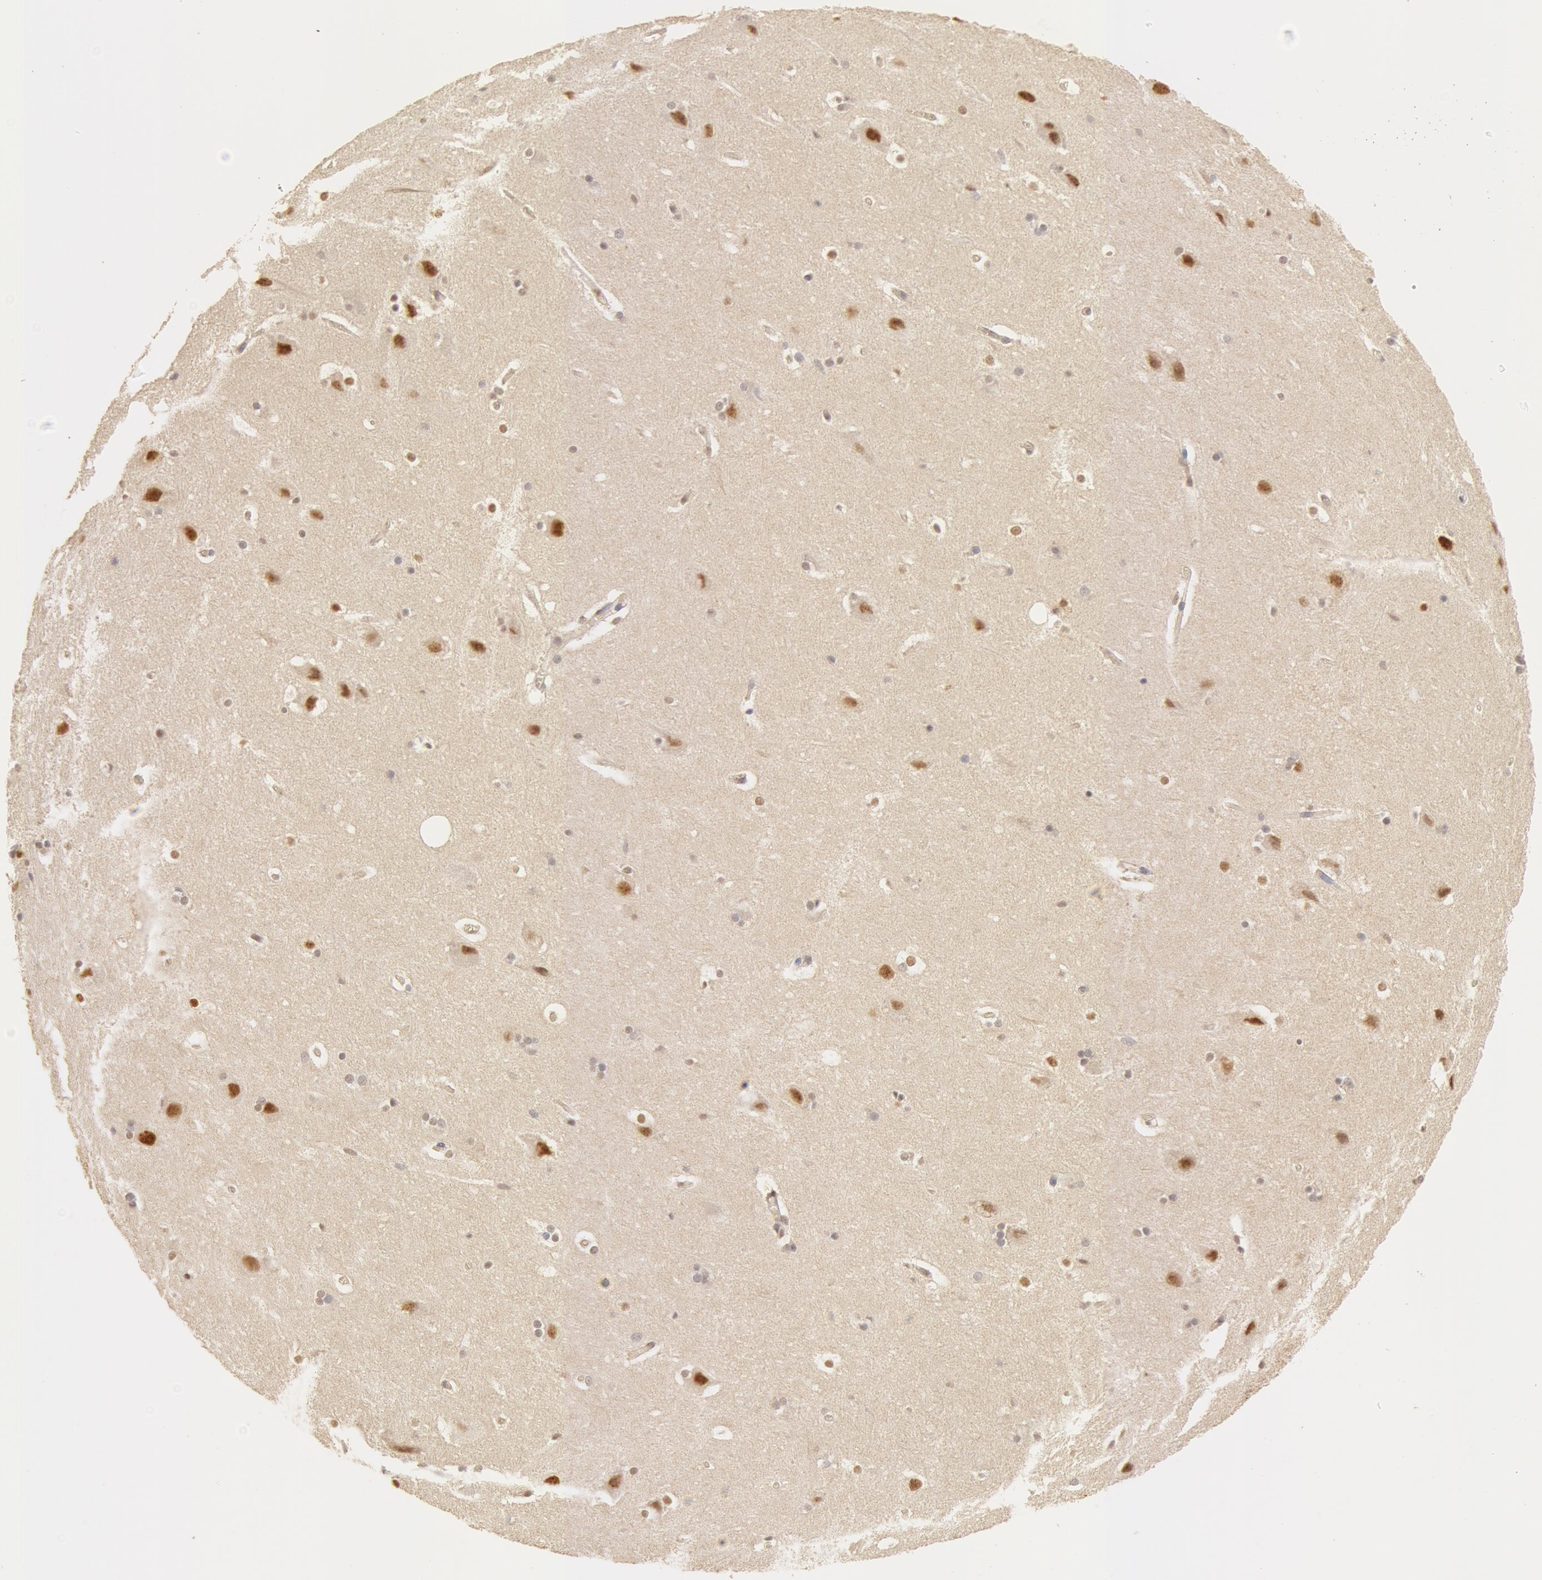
{"staining": {"intensity": "weak", "quantity": "25%-75%", "location": "nuclear"}, "tissue": "hippocampus", "cell_type": "Glial cells", "image_type": "normal", "snomed": [{"axis": "morphology", "description": "Normal tissue, NOS"}, {"axis": "topography", "description": "Hippocampus"}], "caption": "Hippocampus stained for a protein exhibits weak nuclear positivity in glial cells. (Stains: DAB (3,3'-diaminobenzidine) in brown, nuclei in blue, Microscopy: brightfield microscopy at high magnification).", "gene": "SNRNP70", "patient": {"sex": "female", "age": 19}}